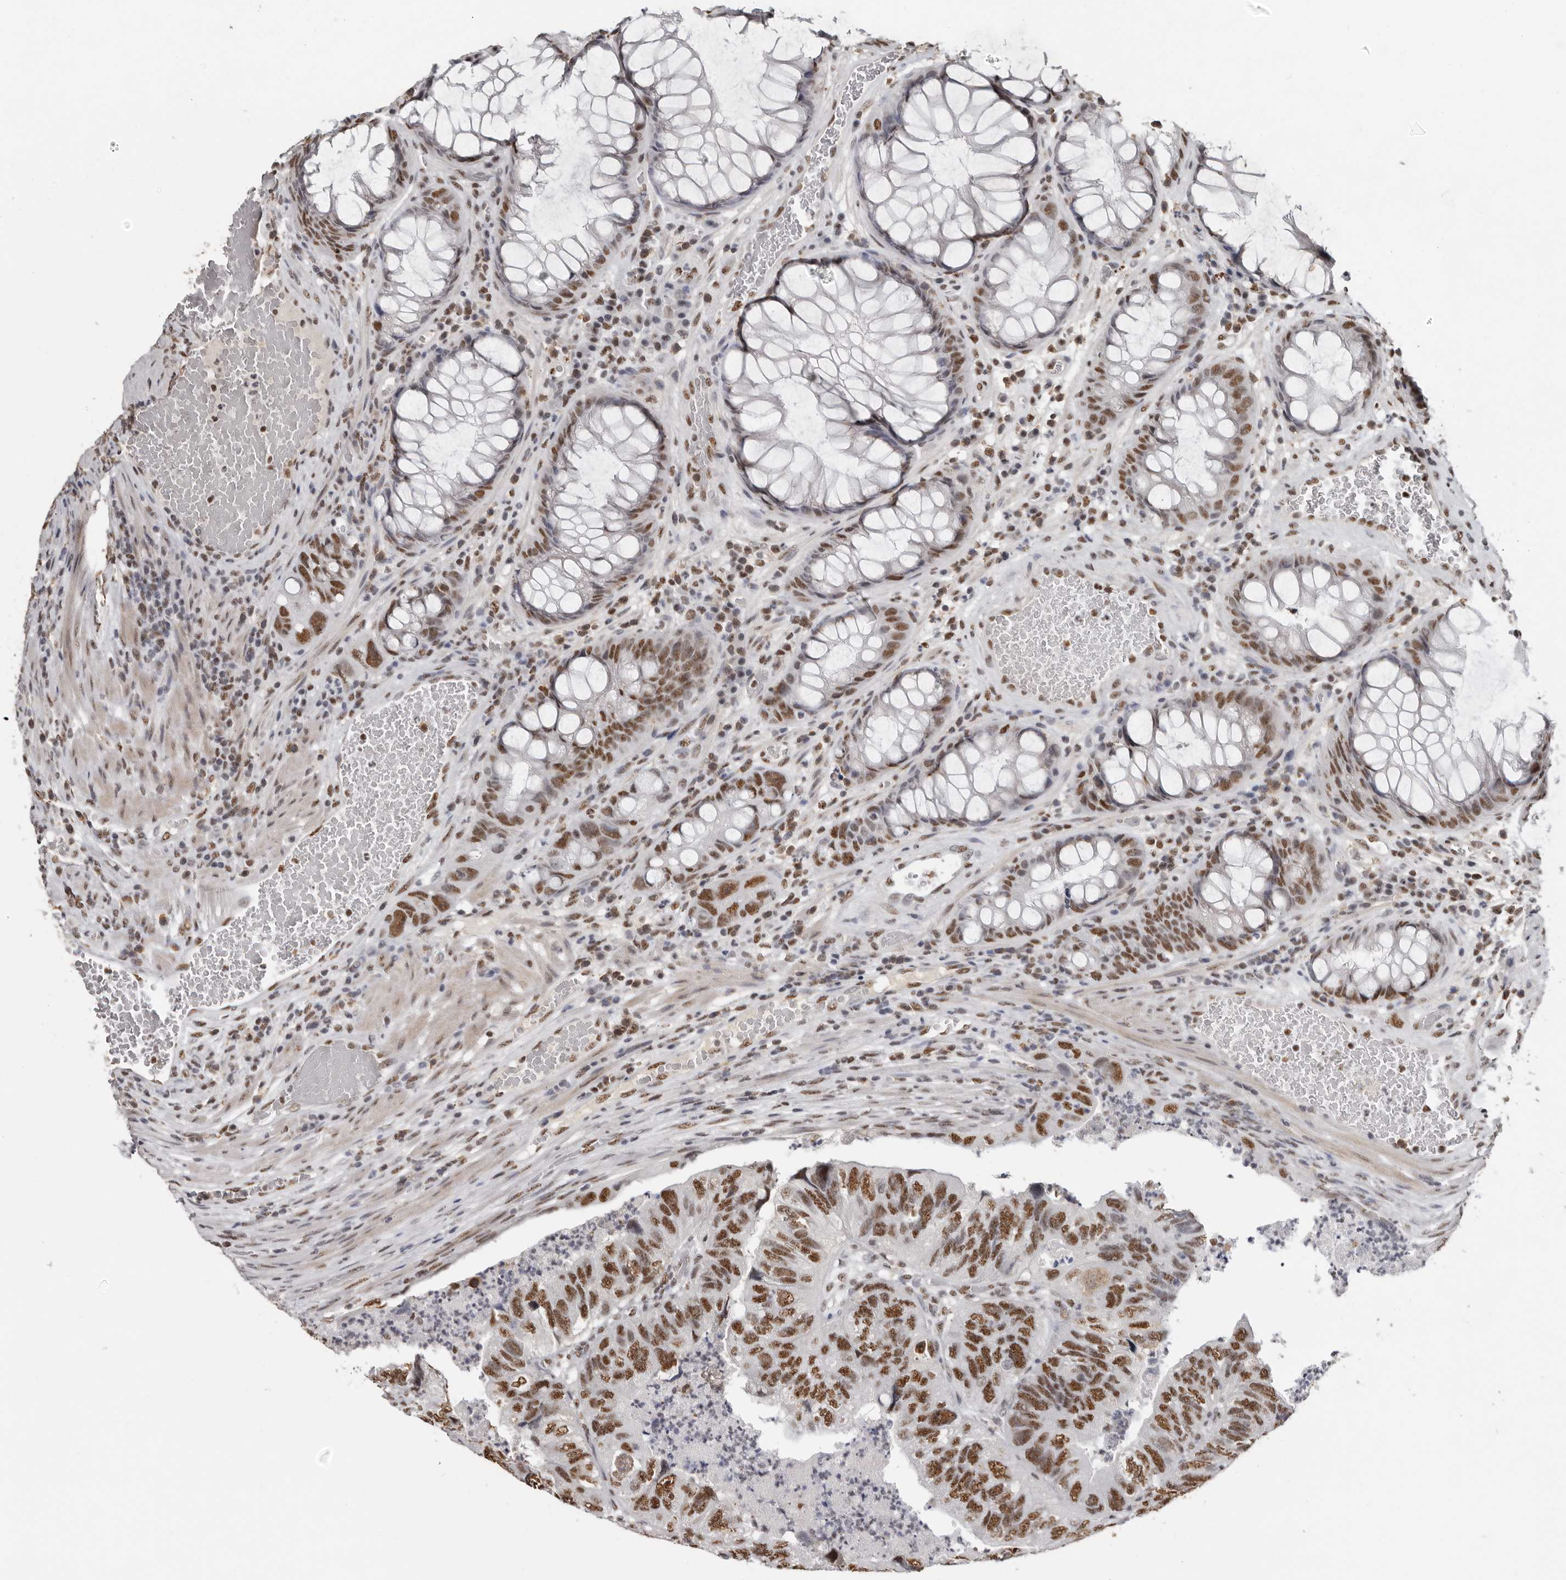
{"staining": {"intensity": "strong", "quantity": ">75%", "location": "nuclear"}, "tissue": "colorectal cancer", "cell_type": "Tumor cells", "image_type": "cancer", "snomed": [{"axis": "morphology", "description": "Adenocarcinoma, NOS"}, {"axis": "topography", "description": "Rectum"}], "caption": "A photomicrograph of human colorectal cancer stained for a protein displays strong nuclear brown staining in tumor cells.", "gene": "SCAF4", "patient": {"sex": "male", "age": 63}}